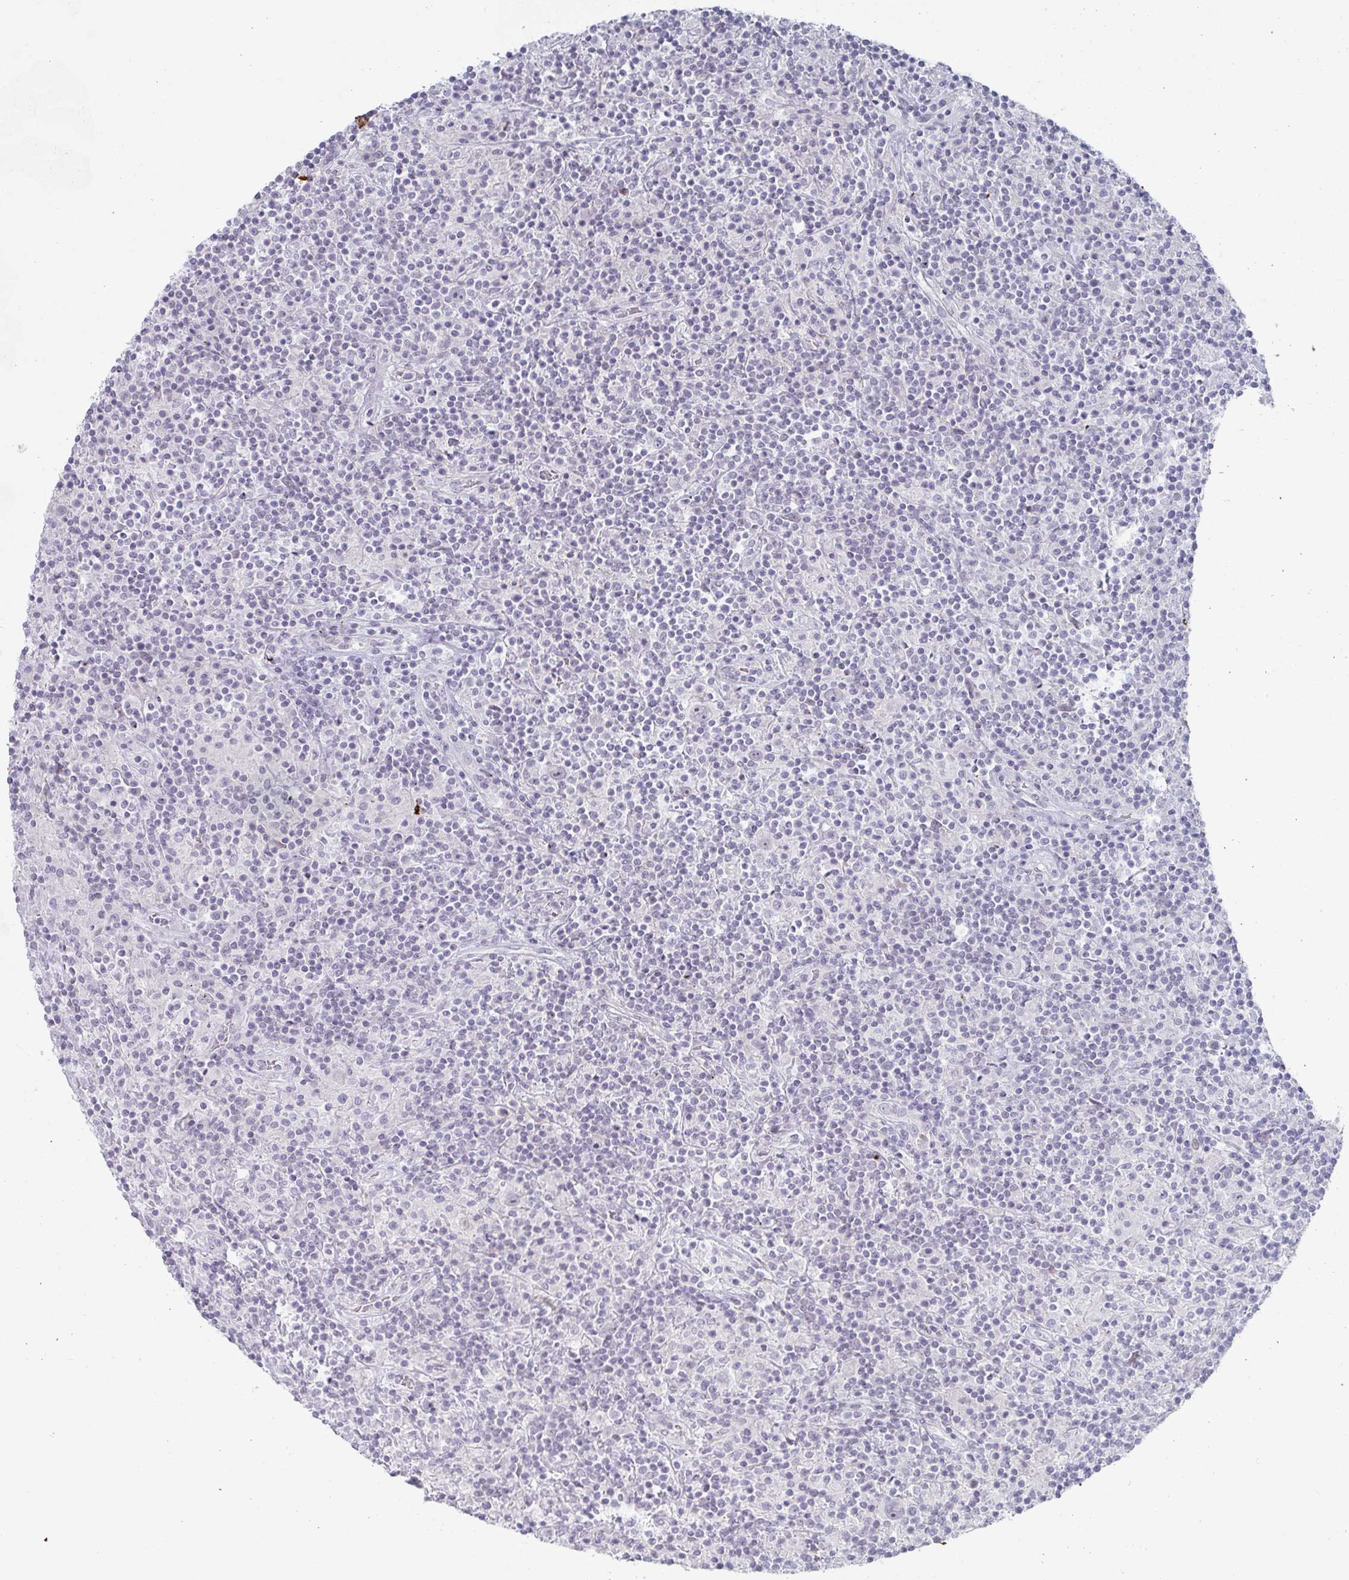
{"staining": {"intensity": "negative", "quantity": "none", "location": "none"}, "tissue": "lymphoma", "cell_type": "Tumor cells", "image_type": "cancer", "snomed": [{"axis": "morphology", "description": "Hodgkin's disease, NOS"}, {"axis": "topography", "description": "Lymph node"}], "caption": "An image of lymphoma stained for a protein demonstrates no brown staining in tumor cells.", "gene": "POU2AF2", "patient": {"sex": "male", "age": 70}}